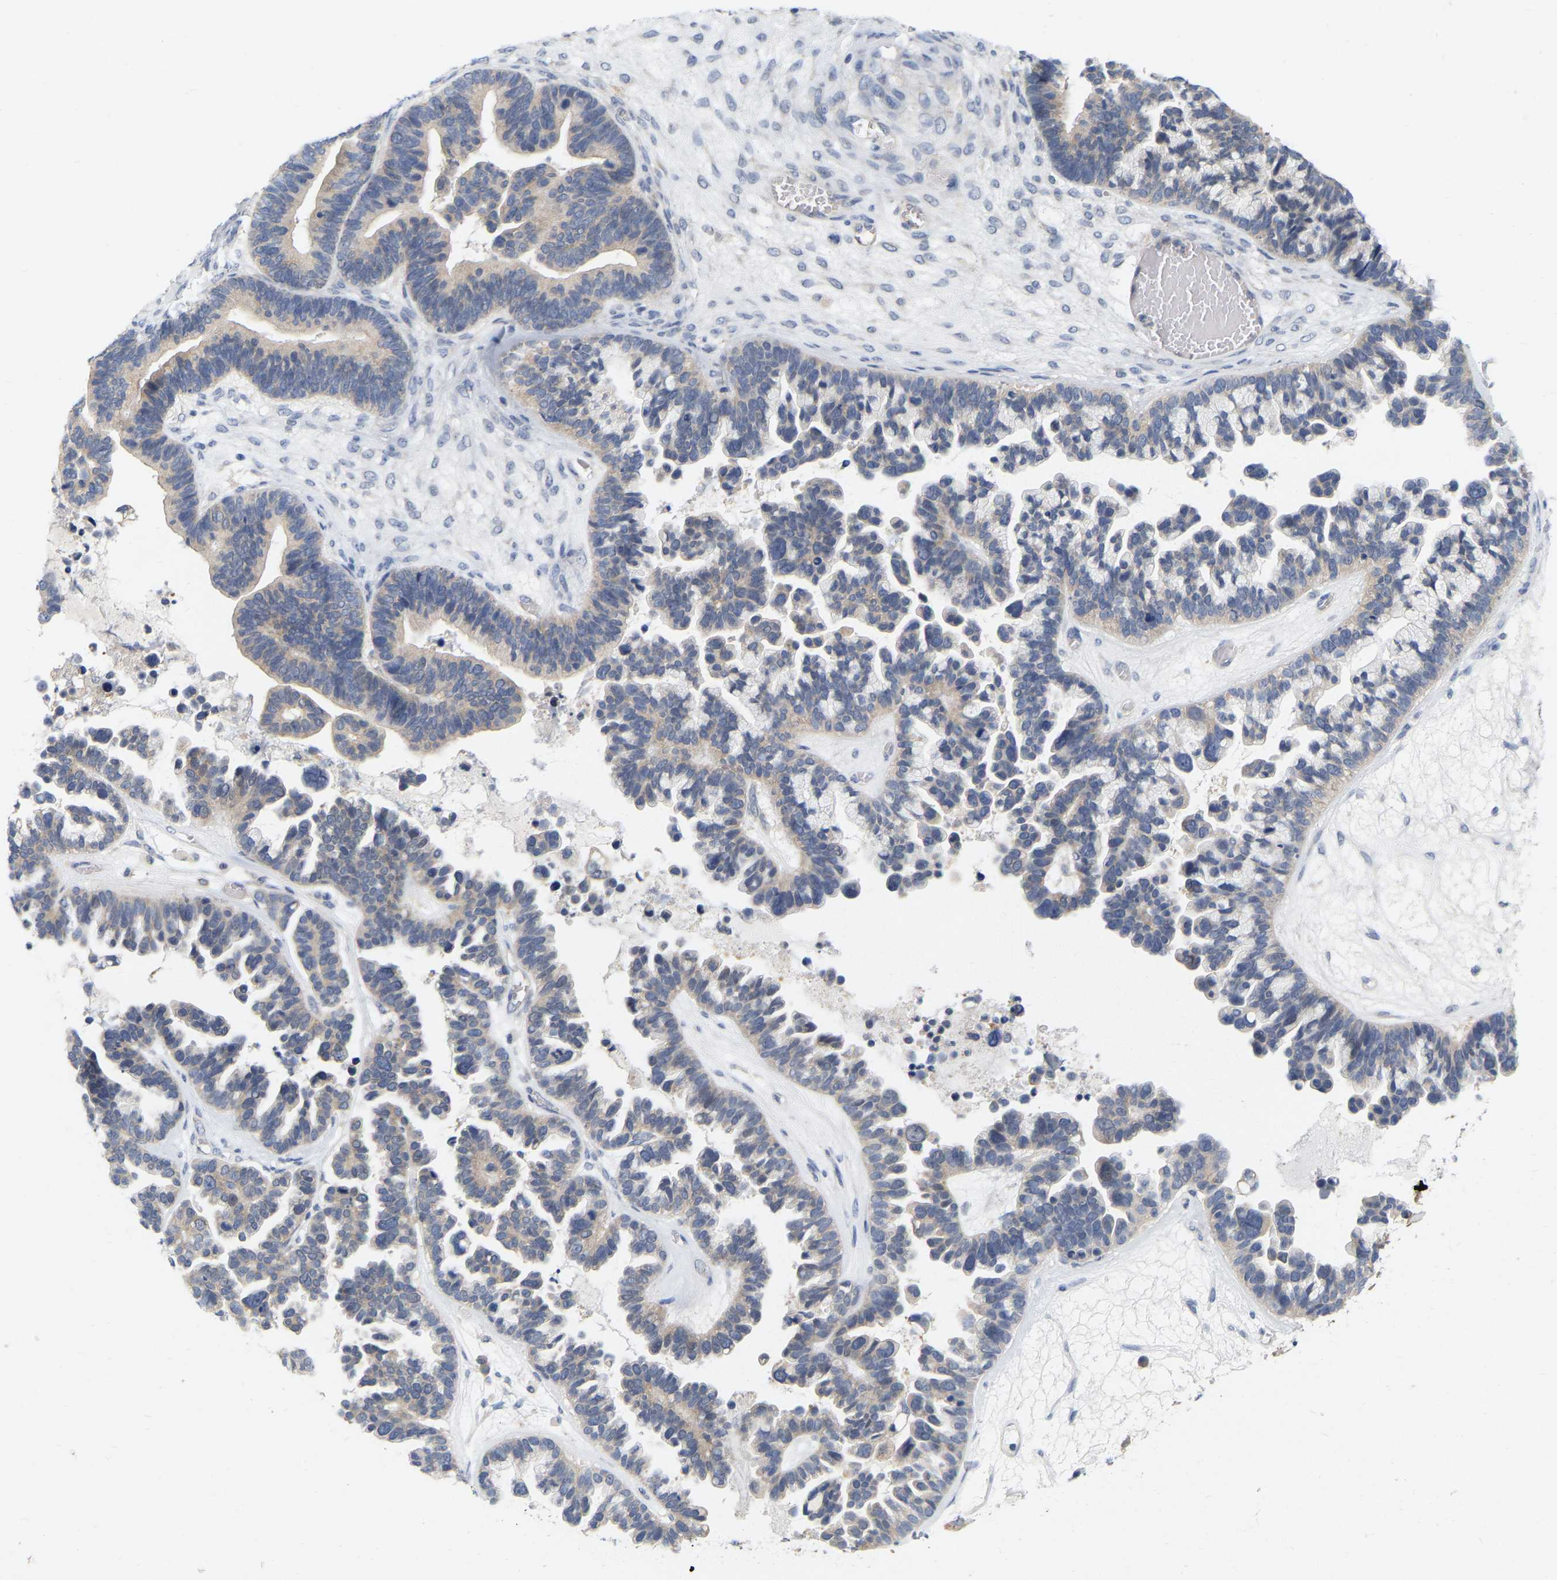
{"staining": {"intensity": "negative", "quantity": "none", "location": "none"}, "tissue": "ovarian cancer", "cell_type": "Tumor cells", "image_type": "cancer", "snomed": [{"axis": "morphology", "description": "Cystadenocarcinoma, serous, NOS"}, {"axis": "topography", "description": "Ovary"}], "caption": "Immunohistochemical staining of human ovarian serous cystadenocarcinoma displays no significant positivity in tumor cells.", "gene": "WIPI2", "patient": {"sex": "female", "age": 56}}